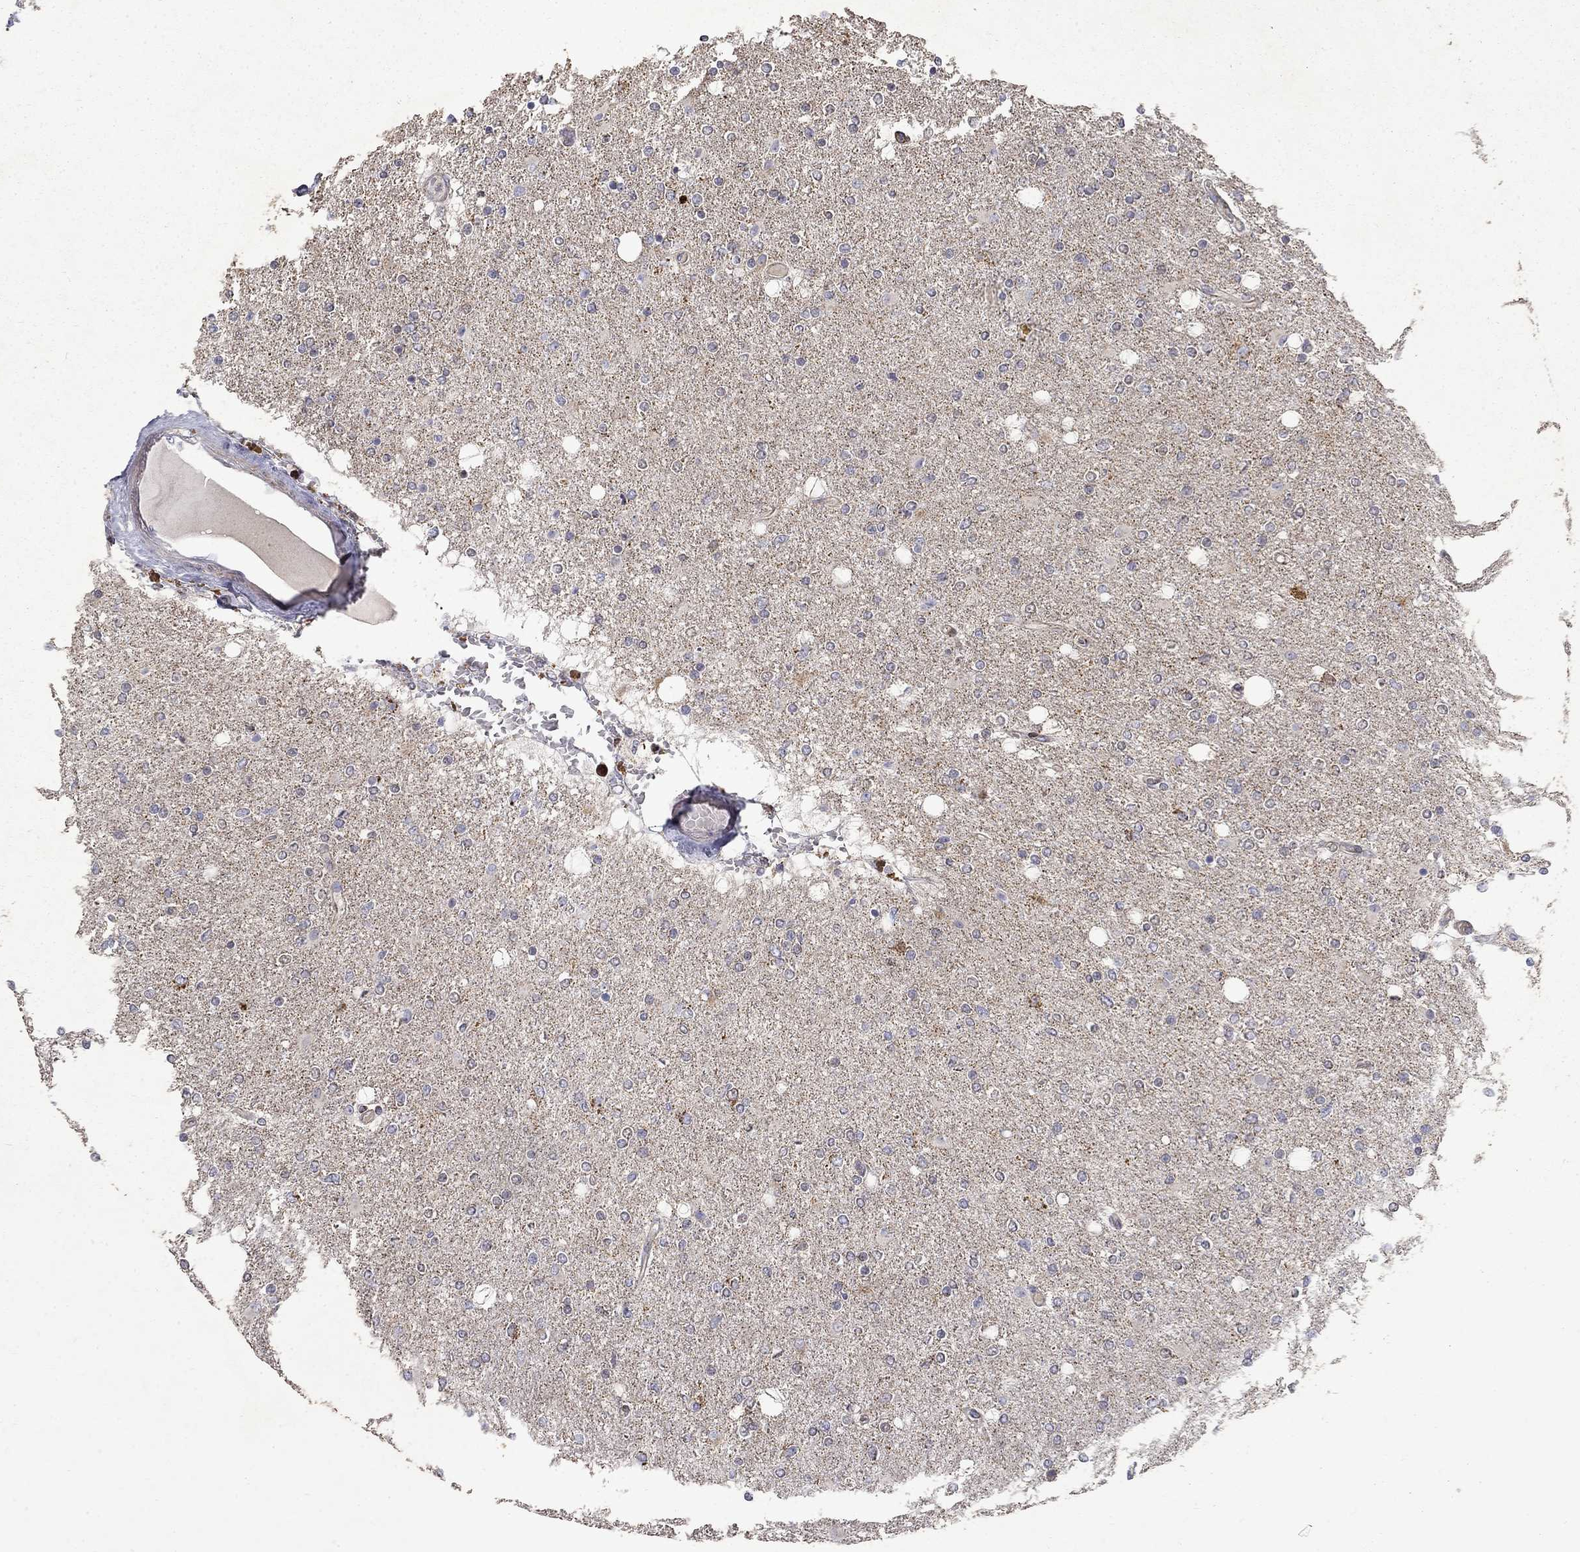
{"staining": {"intensity": "negative", "quantity": "none", "location": "none"}, "tissue": "glioma", "cell_type": "Tumor cells", "image_type": "cancer", "snomed": [{"axis": "morphology", "description": "Glioma, malignant, High grade"}, {"axis": "topography", "description": "Cerebral cortex"}], "caption": "Human glioma stained for a protein using immunohistochemistry demonstrates no expression in tumor cells.", "gene": "PCBP3", "patient": {"sex": "male", "age": 70}}